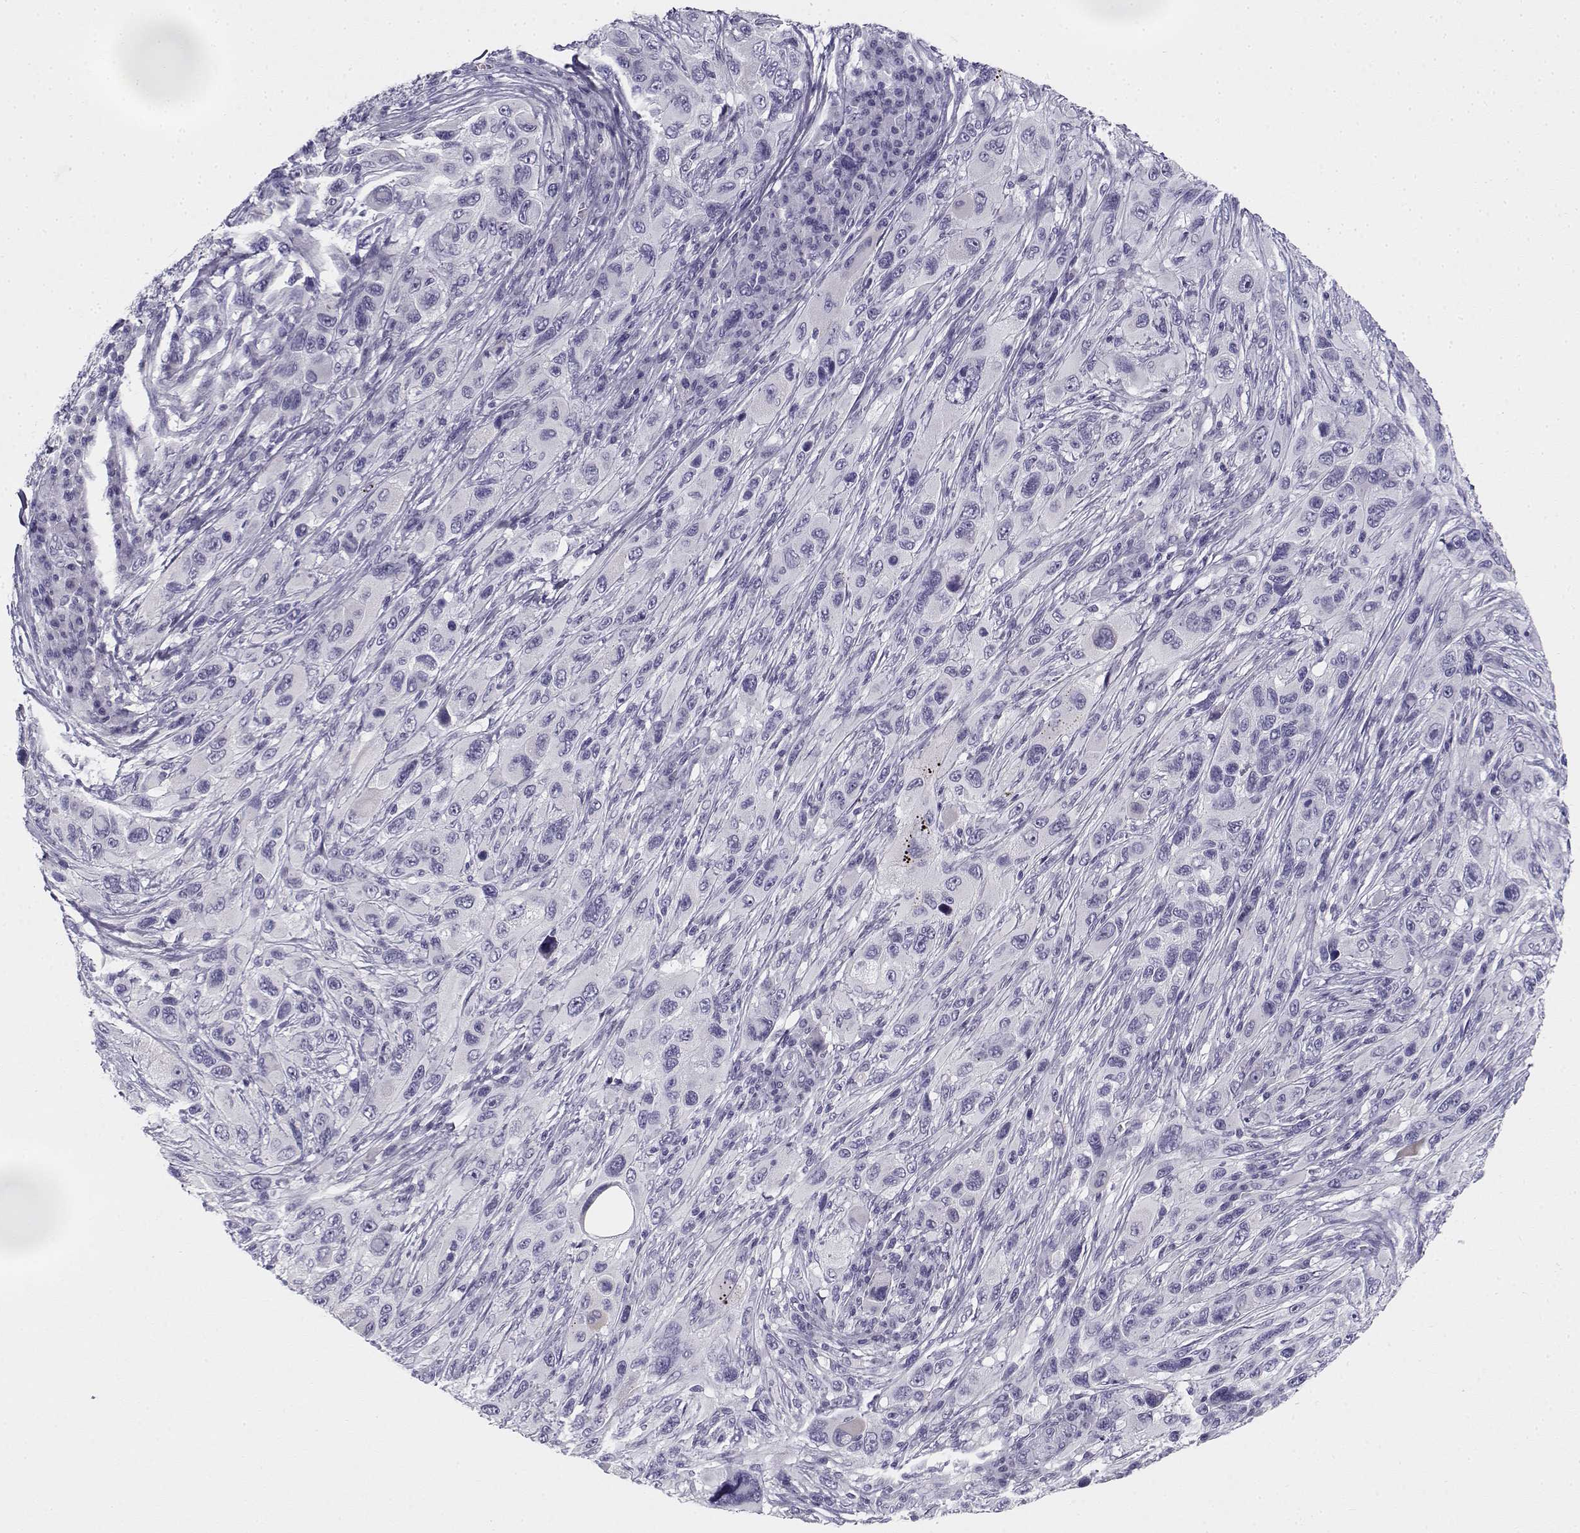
{"staining": {"intensity": "negative", "quantity": "none", "location": "none"}, "tissue": "melanoma", "cell_type": "Tumor cells", "image_type": "cancer", "snomed": [{"axis": "morphology", "description": "Malignant melanoma, NOS"}, {"axis": "topography", "description": "Skin"}], "caption": "The immunohistochemistry image has no significant staining in tumor cells of malignant melanoma tissue.", "gene": "CREB3L3", "patient": {"sex": "male", "age": 53}}